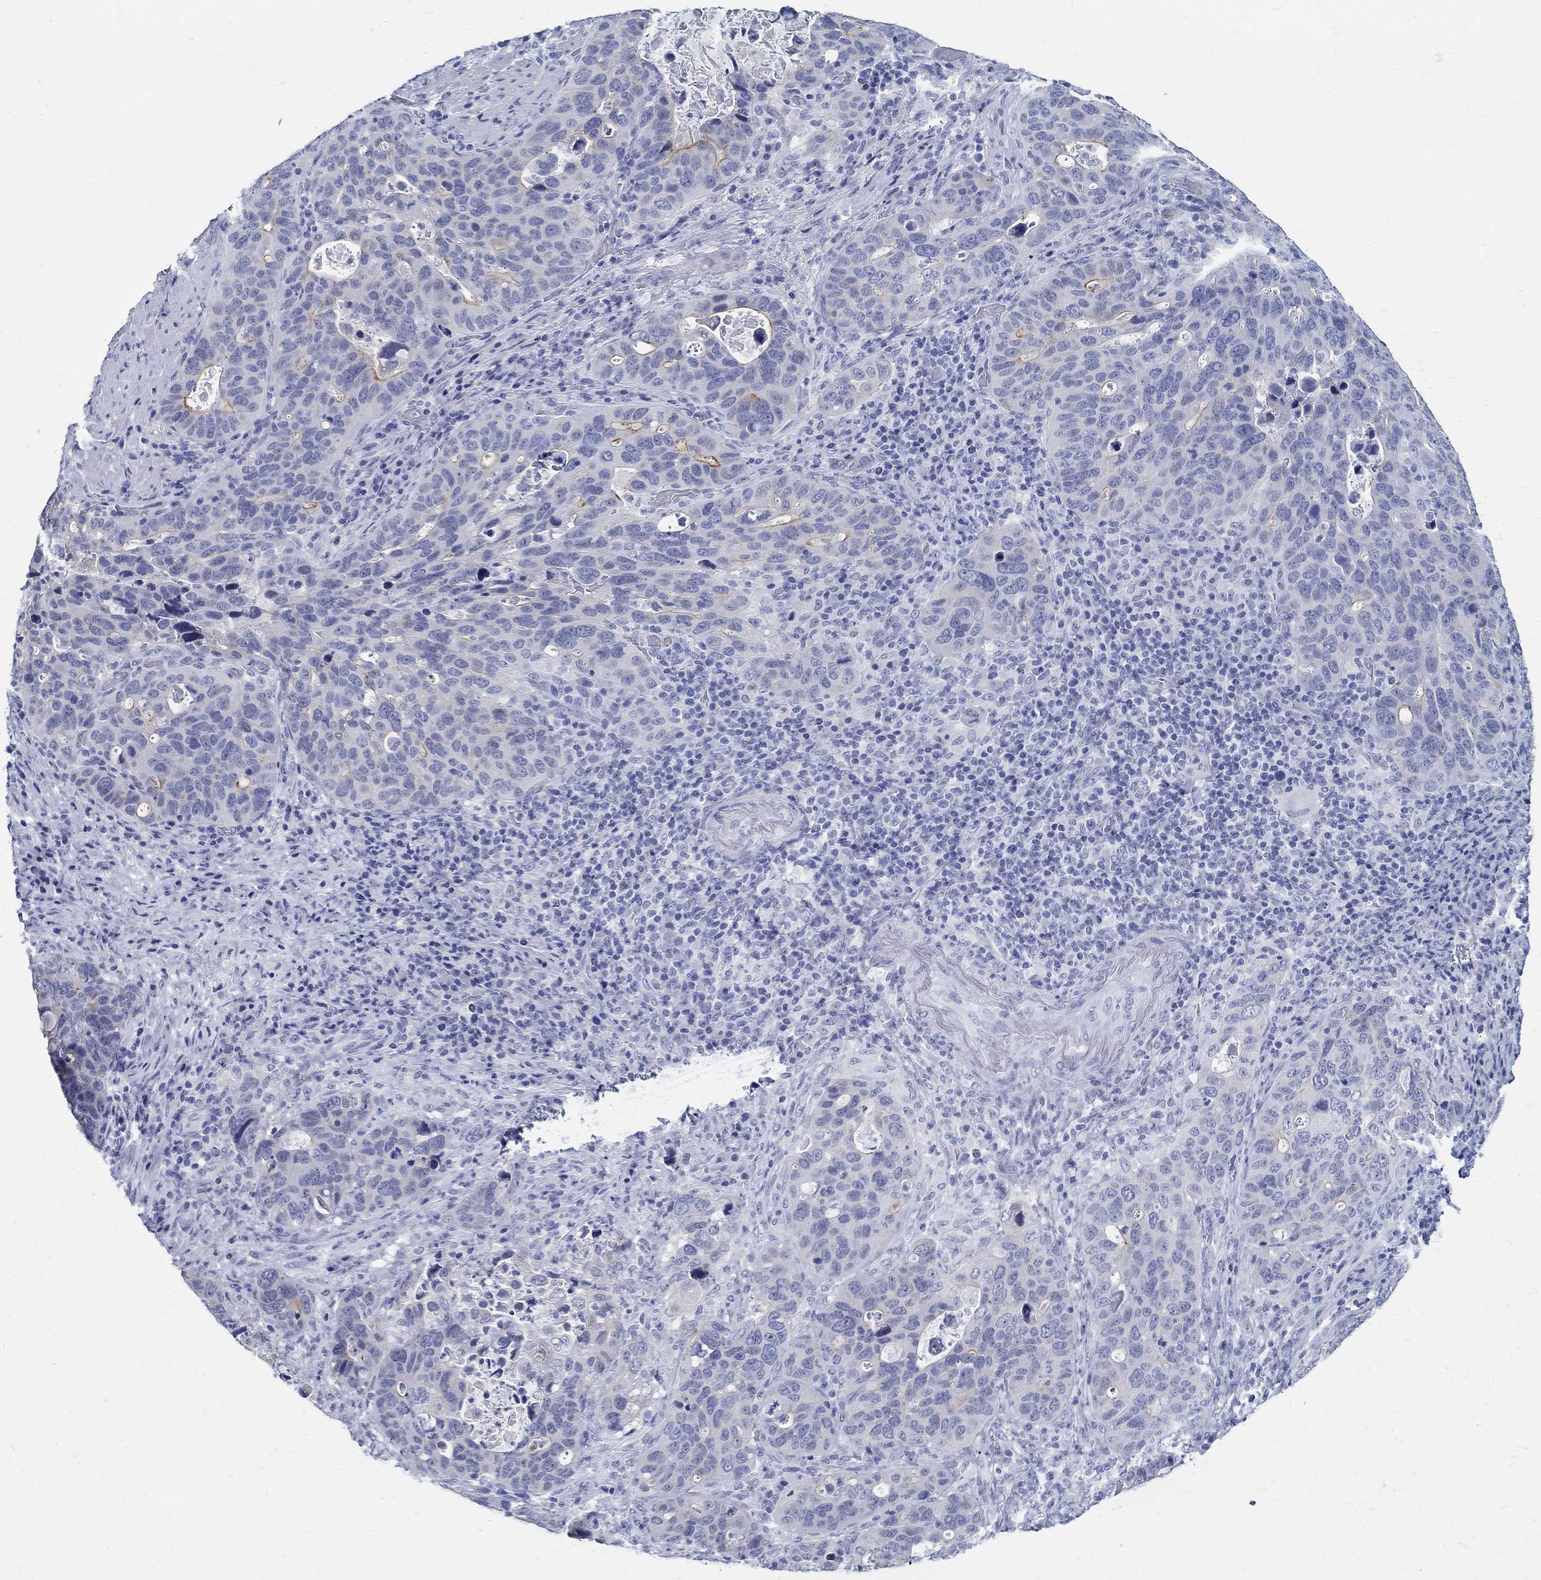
{"staining": {"intensity": "moderate", "quantity": "<25%", "location": "cytoplasmic/membranous"}, "tissue": "stomach cancer", "cell_type": "Tumor cells", "image_type": "cancer", "snomed": [{"axis": "morphology", "description": "Adenocarcinoma, NOS"}, {"axis": "topography", "description": "Stomach"}], "caption": "Human stomach cancer stained with a protein marker exhibits moderate staining in tumor cells.", "gene": "BSPRY", "patient": {"sex": "male", "age": 54}}